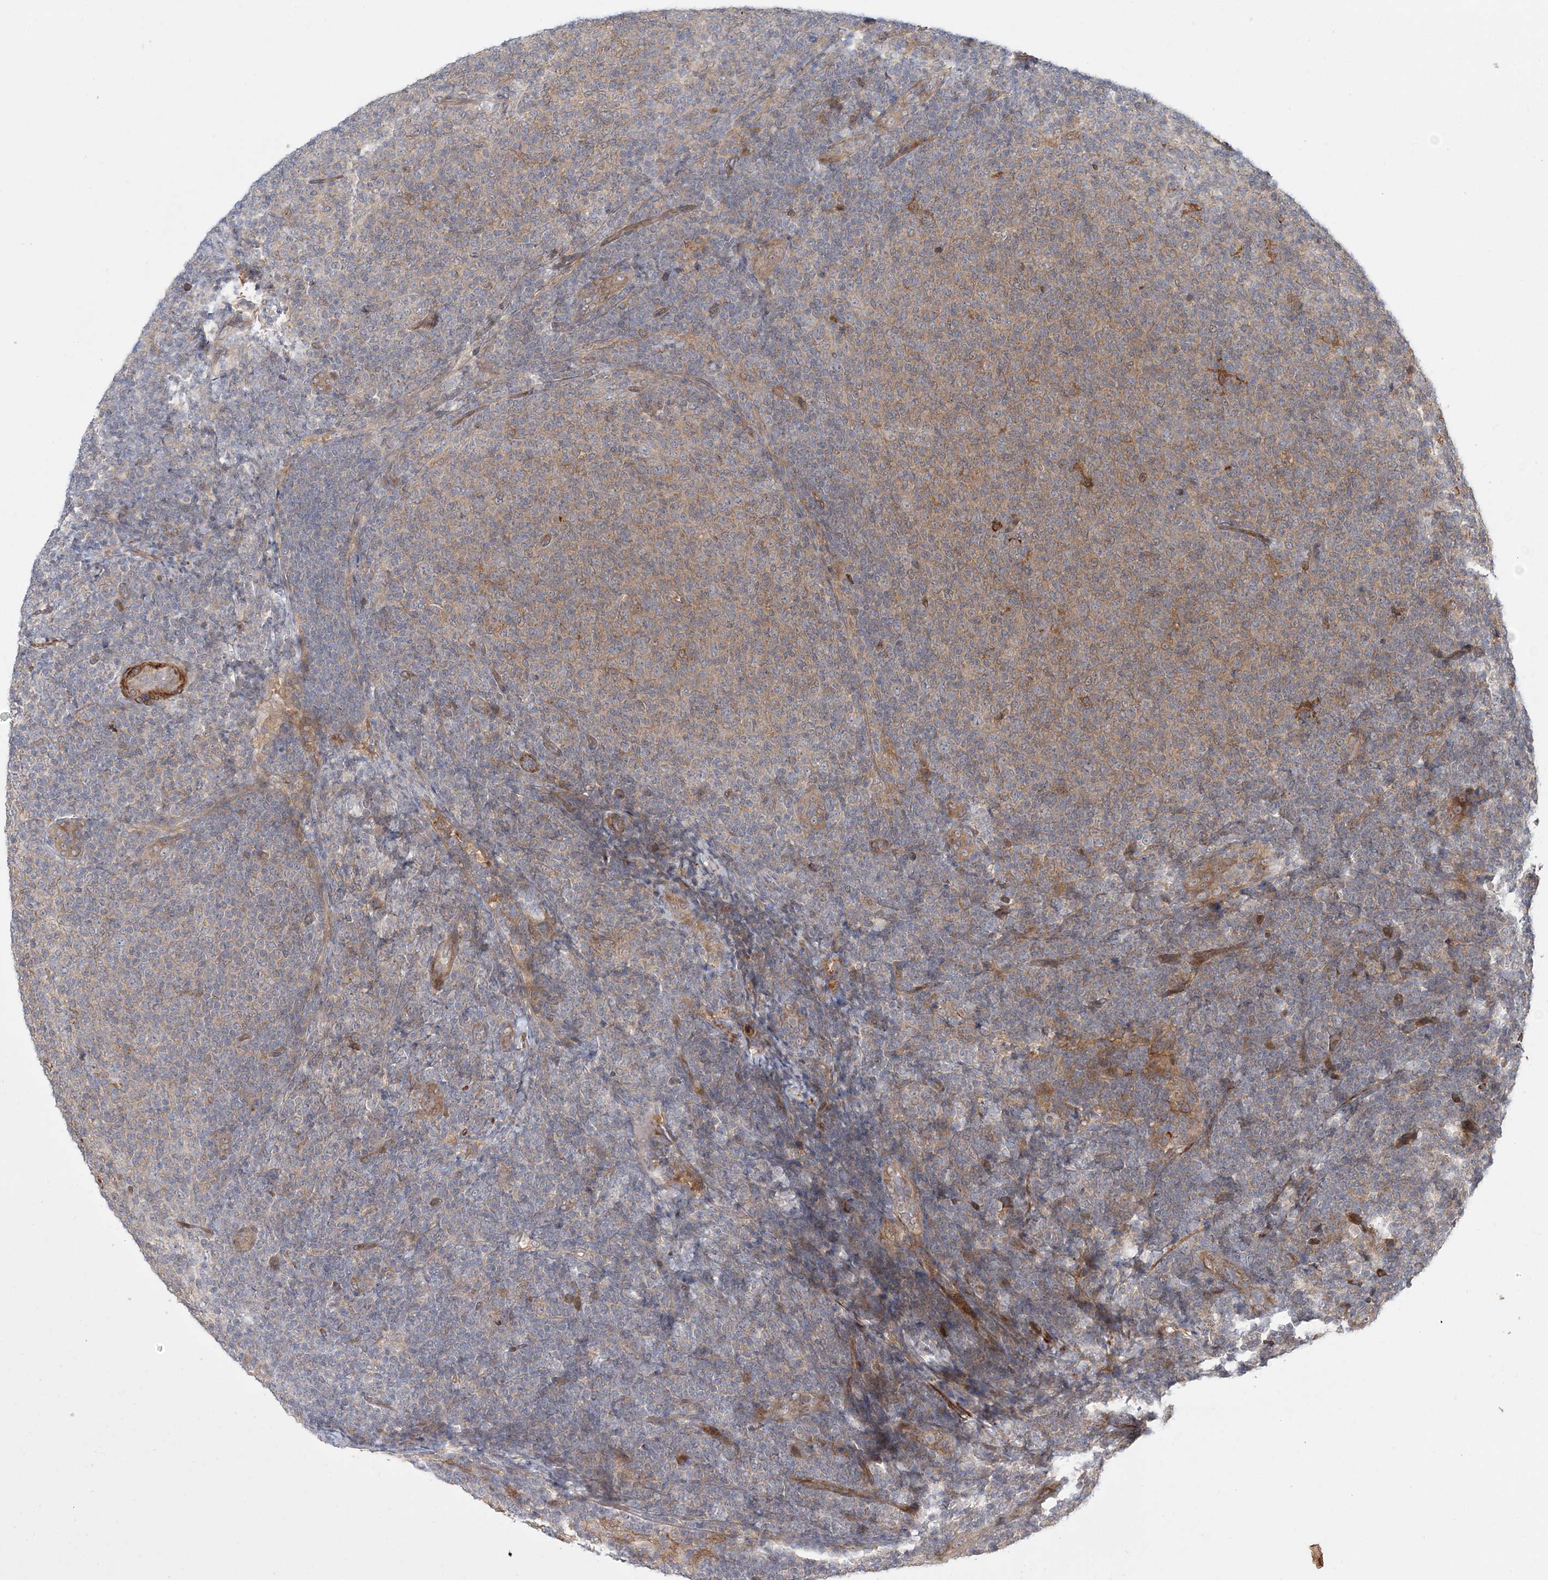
{"staining": {"intensity": "weak", "quantity": "<25%", "location": "cytoplasmic/membranous"}, "tissue": "lymphoma", "cell_type": "Tumor cells", "image_type": "cancer", "snomed": [{"axis": "morphology", "description": "Malignant lymphoma, non-Hodgkin's type, Low grade"}, {"axis": "topography", "description": "Lymph node"}], "caption": "There is no significant expression in tumor cells of malignant lymphoma, non-Hodgkin's type (low-grade). (Brightfield microscopy of DAB (3,3'-diaminobenzidine) immunohistochemistry at high magnification).", "gene": "UBTD2", "patient": {"sex": "male", "age": 66}}